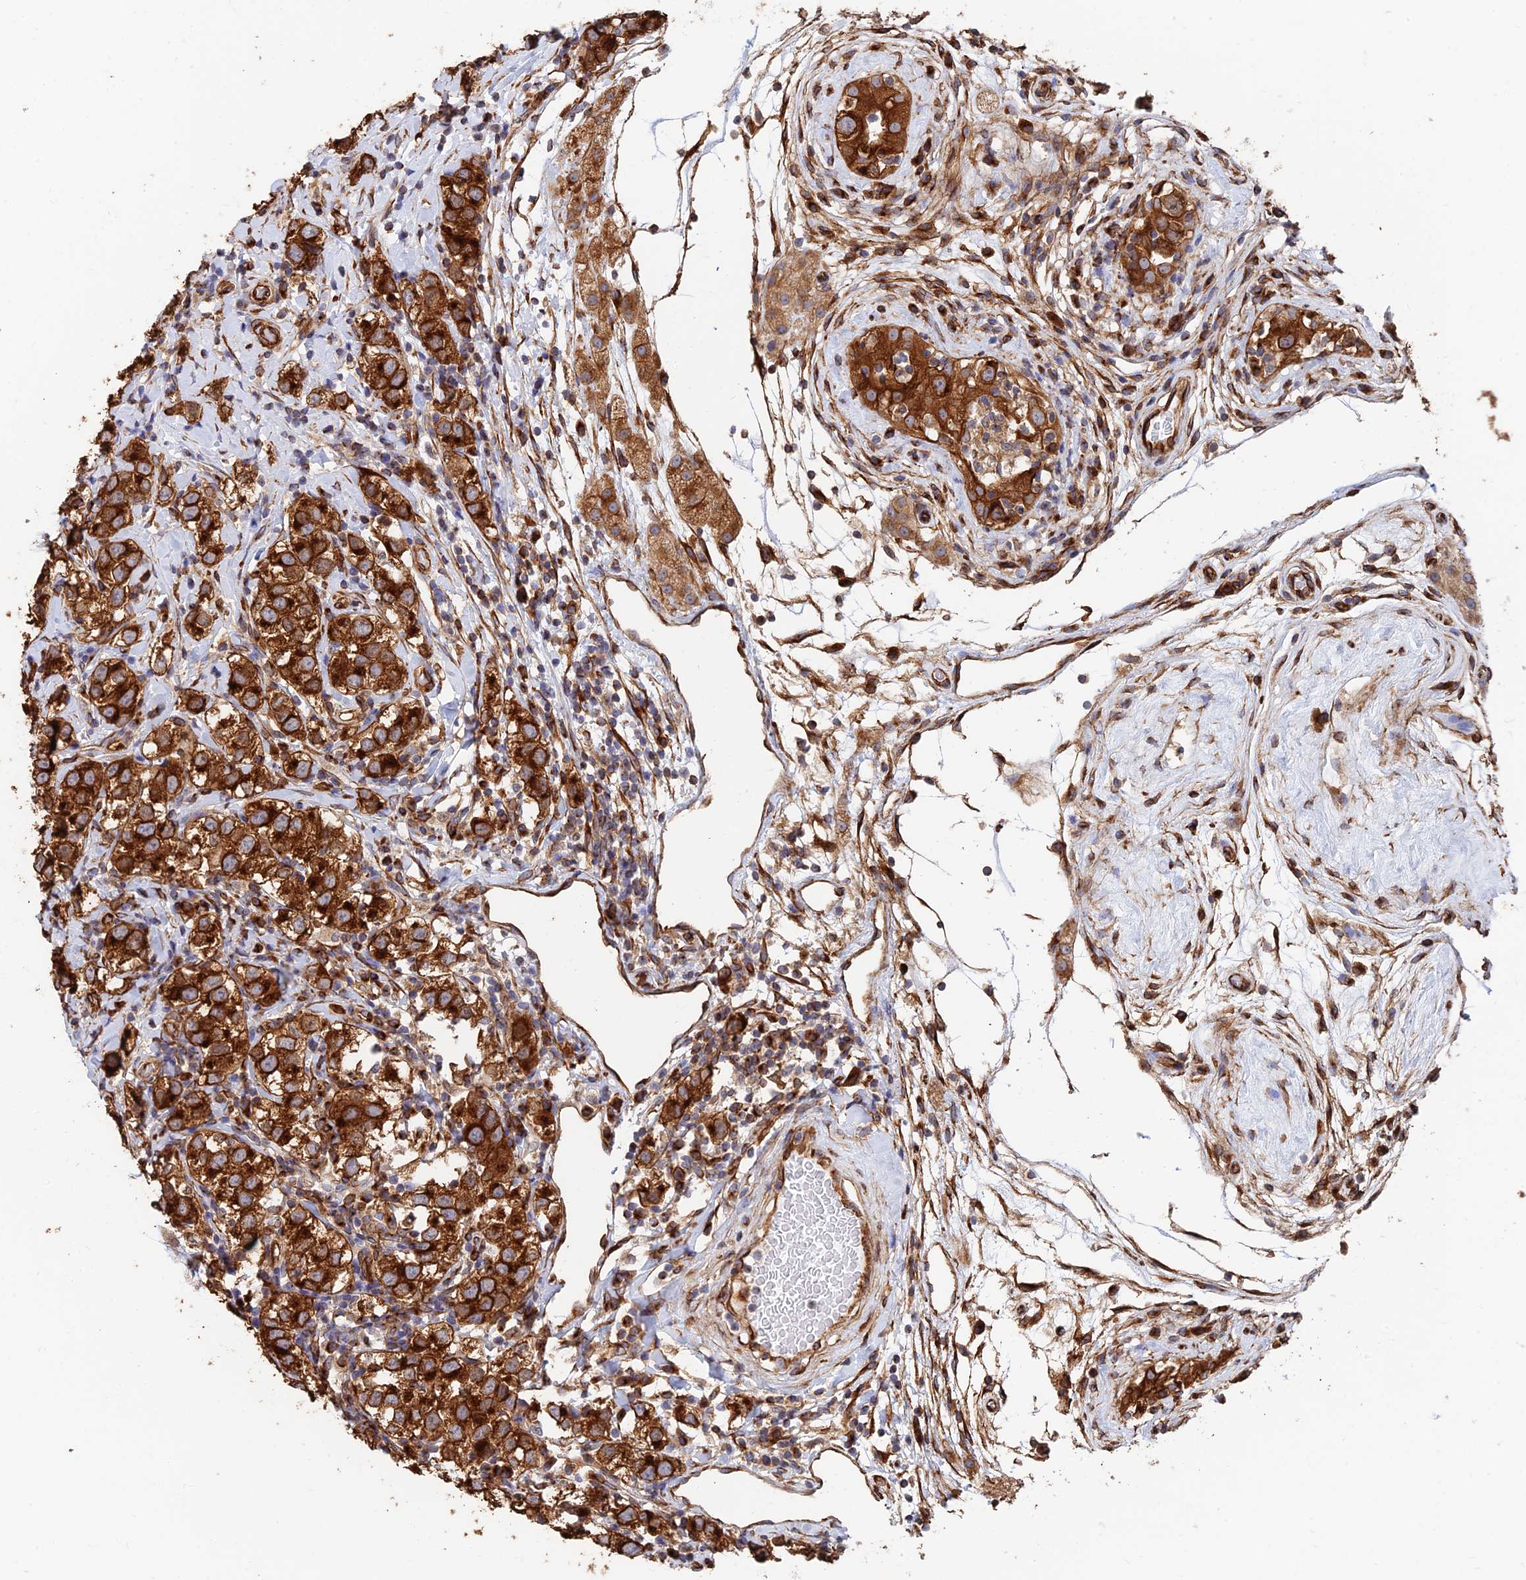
{"staining": {"intensity": "strong", "quantity": ">75%", "location": "cytoplasmic/membranous"}, "tissue": "testis cancer", "cell_type": "Tumor cells", "image_type": "cancer", "snomed": [{"axis": "morphology", "description": "Seminoma, NOS"}, {"axis": "topography", "description": "Testis"}], "caption": "Seminoma (testis) stained with DAB (3,3'-diaminobenzidine) IHC displays high levels of strong cytoplasmic/membranous expression in about >75% of tumor cells.", "gene": "WBP11", "patient": {"sex": "male", "age": 34}}